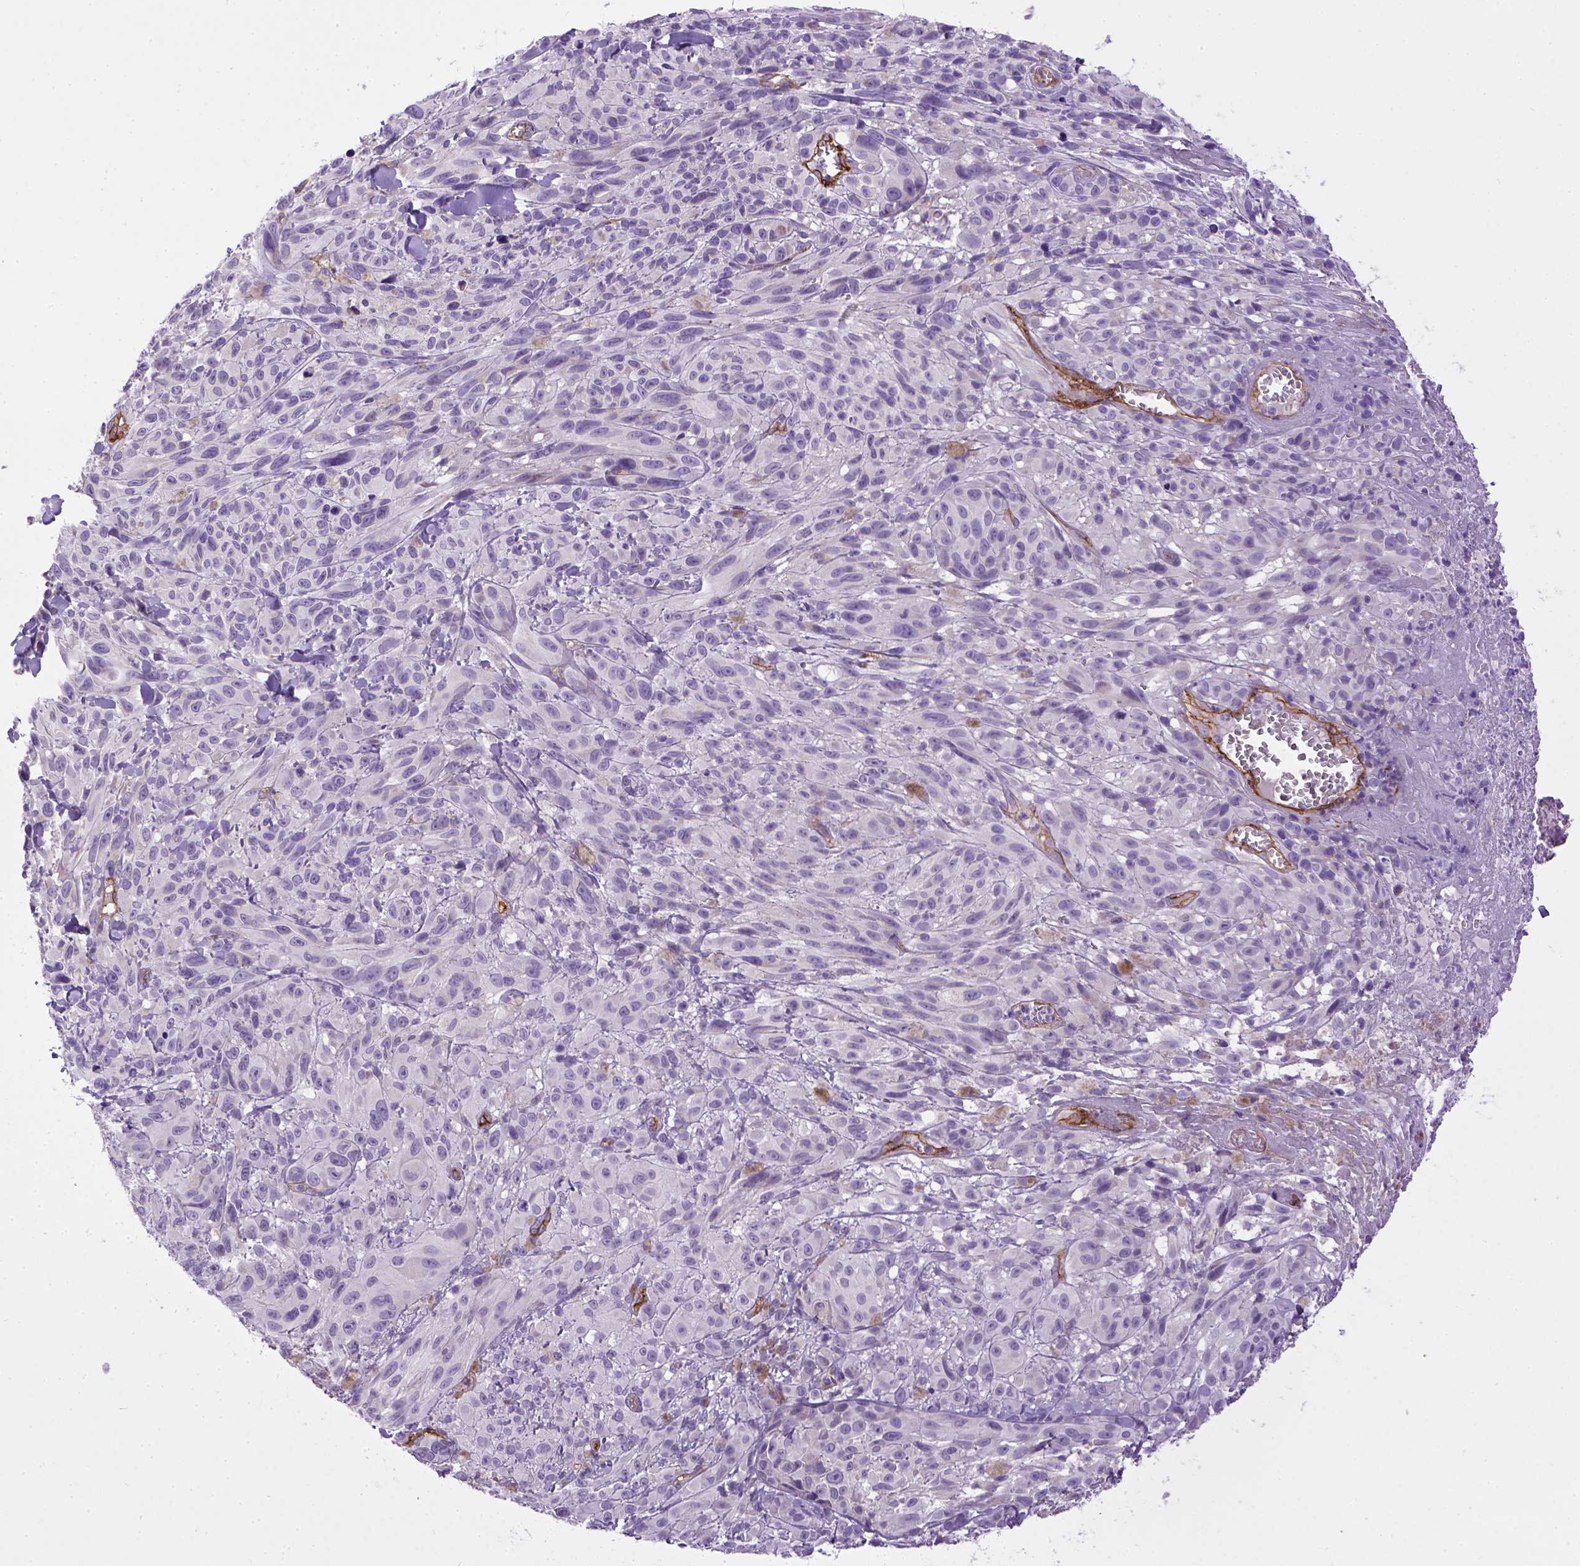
{"staining": {"intensity": "negative", "quantity": "none", "location": "none"}, "tissue": "melanoma", "cell_type": "Tumor cells", "image_type": "cancer", "snomed": [{"axis": "morphology", "description": "Malignant melanoma, NOS"}, {"axis": "topography", "description": "Skin"}], "caption": "Tumor cells show no significant expression in malignant melanoma. (Brightfield microscopy of DAB (3,3'-diaminobenzidine) IHC at high magnification).", "gene": "ENG", "patient": {"sex": "male", "age": 83}}